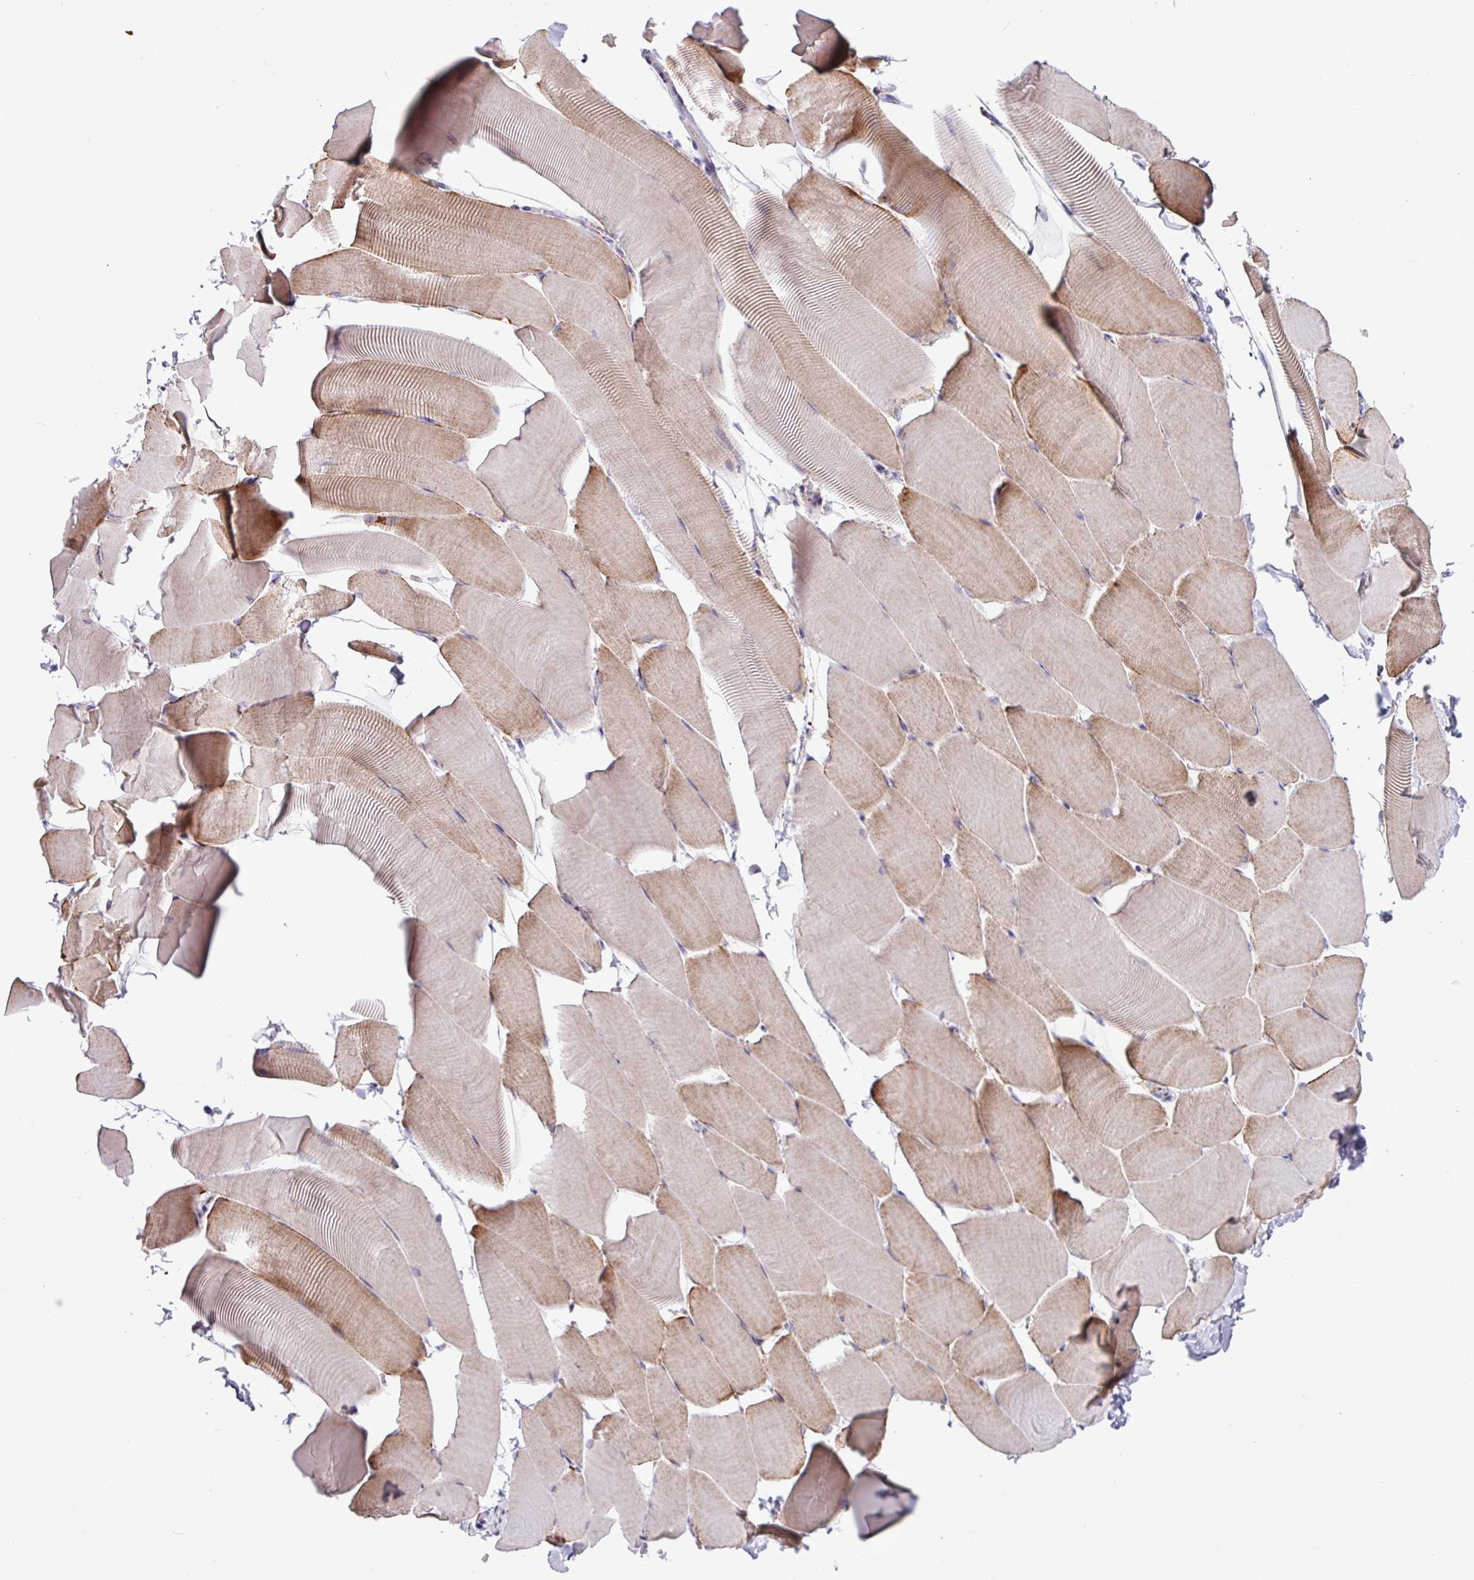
{"staining": {"intensity": "moderate", "quantity": "<25%", "location": "cytoplasmic/membranous"}, "tissue": "skeletal muscle", "cell_type": "Myocytes", "image_type": "normal", "snomed": [{"axis": "morphology", "description": "Normal tissue, NOS"}, {"axis": "topography", "description": "Skeletal muscle"}], "caption": "A high-resolution micrograph shows immunohistochemistry staining of unremarkable skeletal muscle, which shows moderate cytoplasmic/membranous positivity in approximately <25% of myocytes.", "gene": "RTL3", "patient": {"sex": "male", "age": 25}}